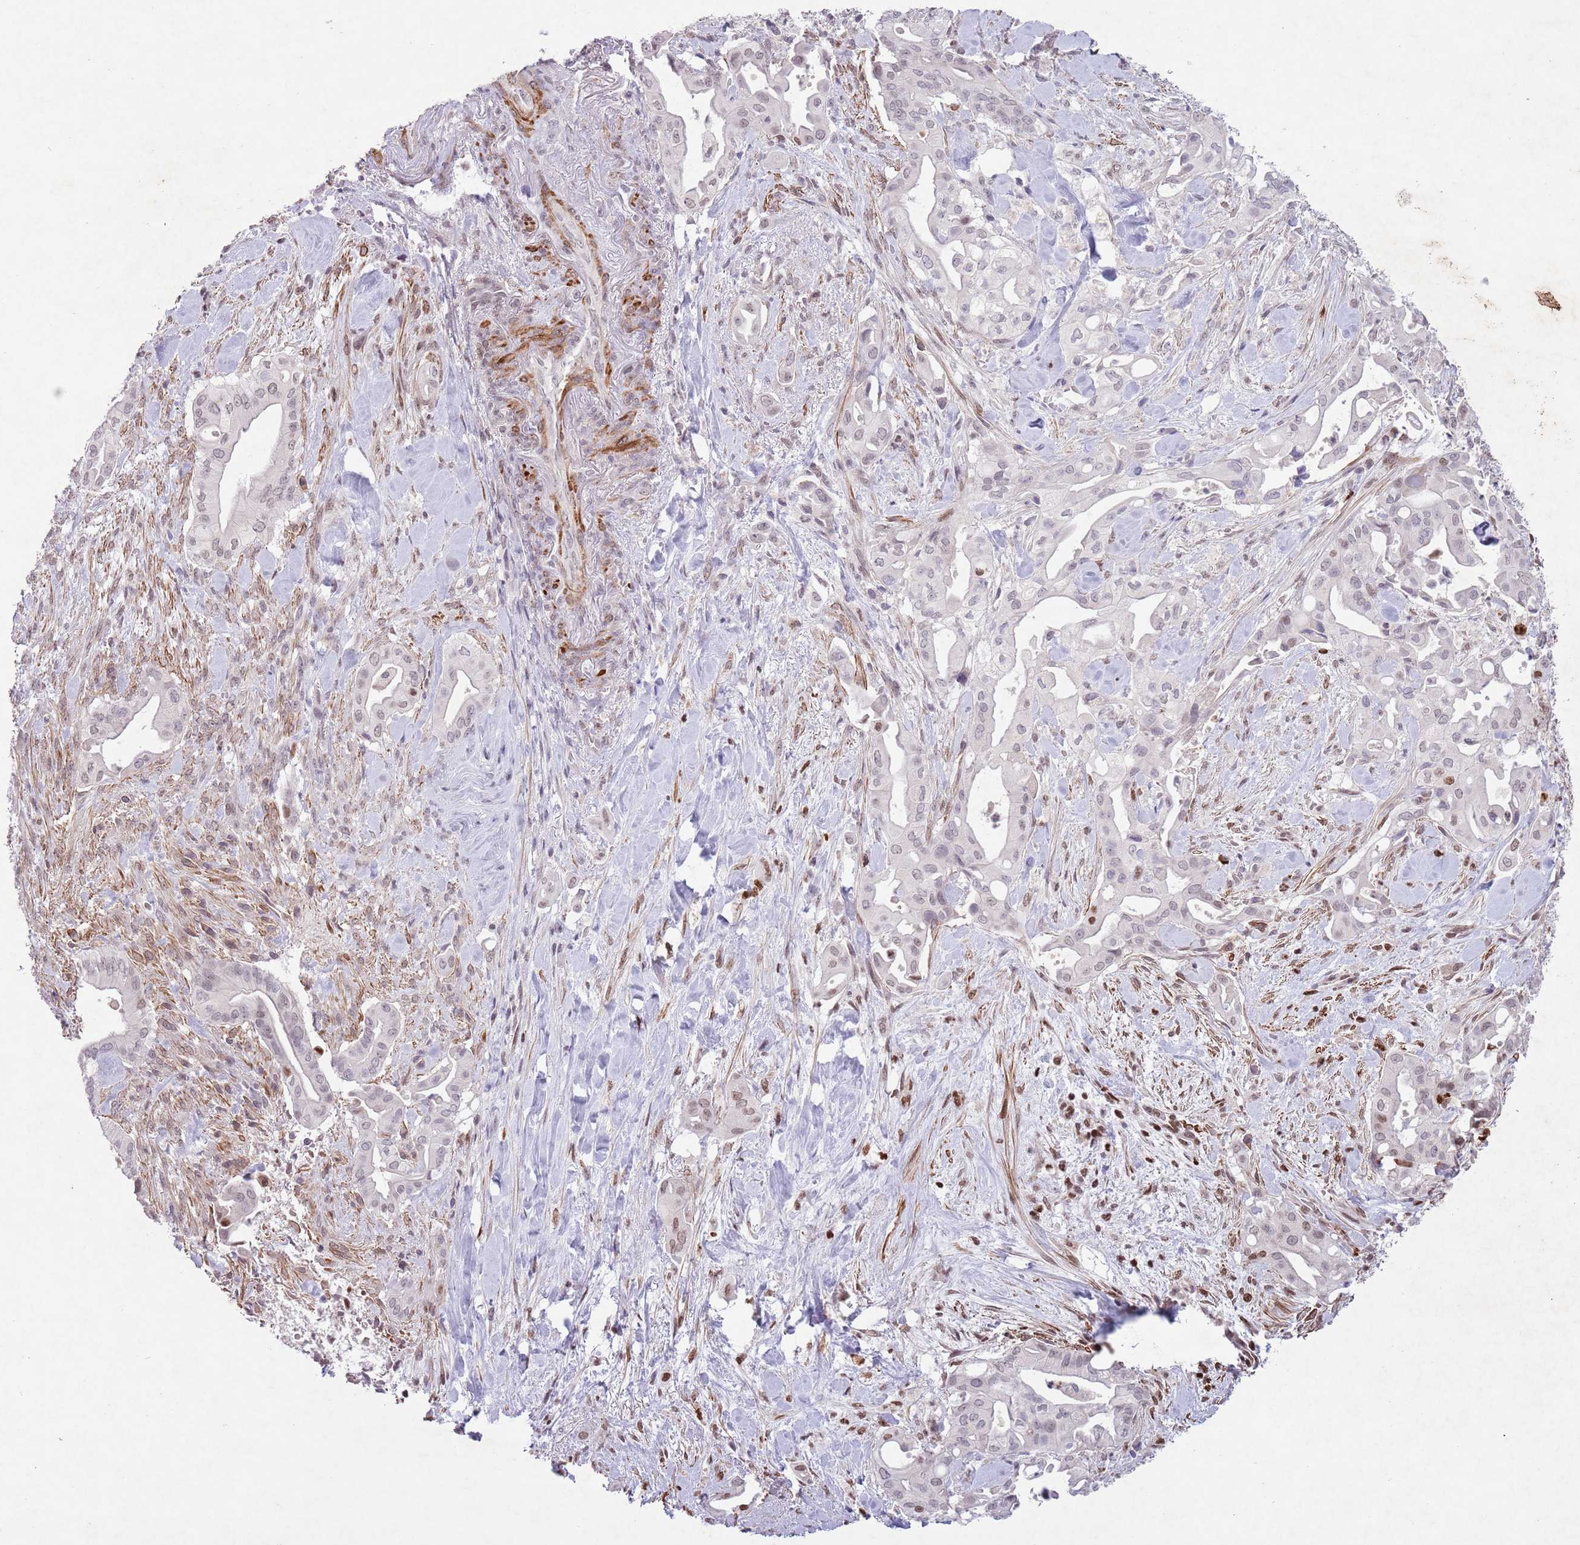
{"staining": {"intensity": "weak", "quantity": "25%-75%", "location": "nuclear"}, "tissue": "liver cancer", "cell_type": "Tumor cells", "image_type": "cancer", "snomed": [{"axis": "morphology", "description": "Cholangiocarcinoma"}, {"axis": "topography", "description": "Liver"}], "caption": "Immunohistochemistry photomicrograph of neoplastic tissue: human liver cancer stained using IHC displays low levels of weak protein expression localized specifically in the nuclear of tumor cells, appearing as a nuclear brown color.", "gene": "CCNI", "patient": {"sex": "female", "age": 68}}